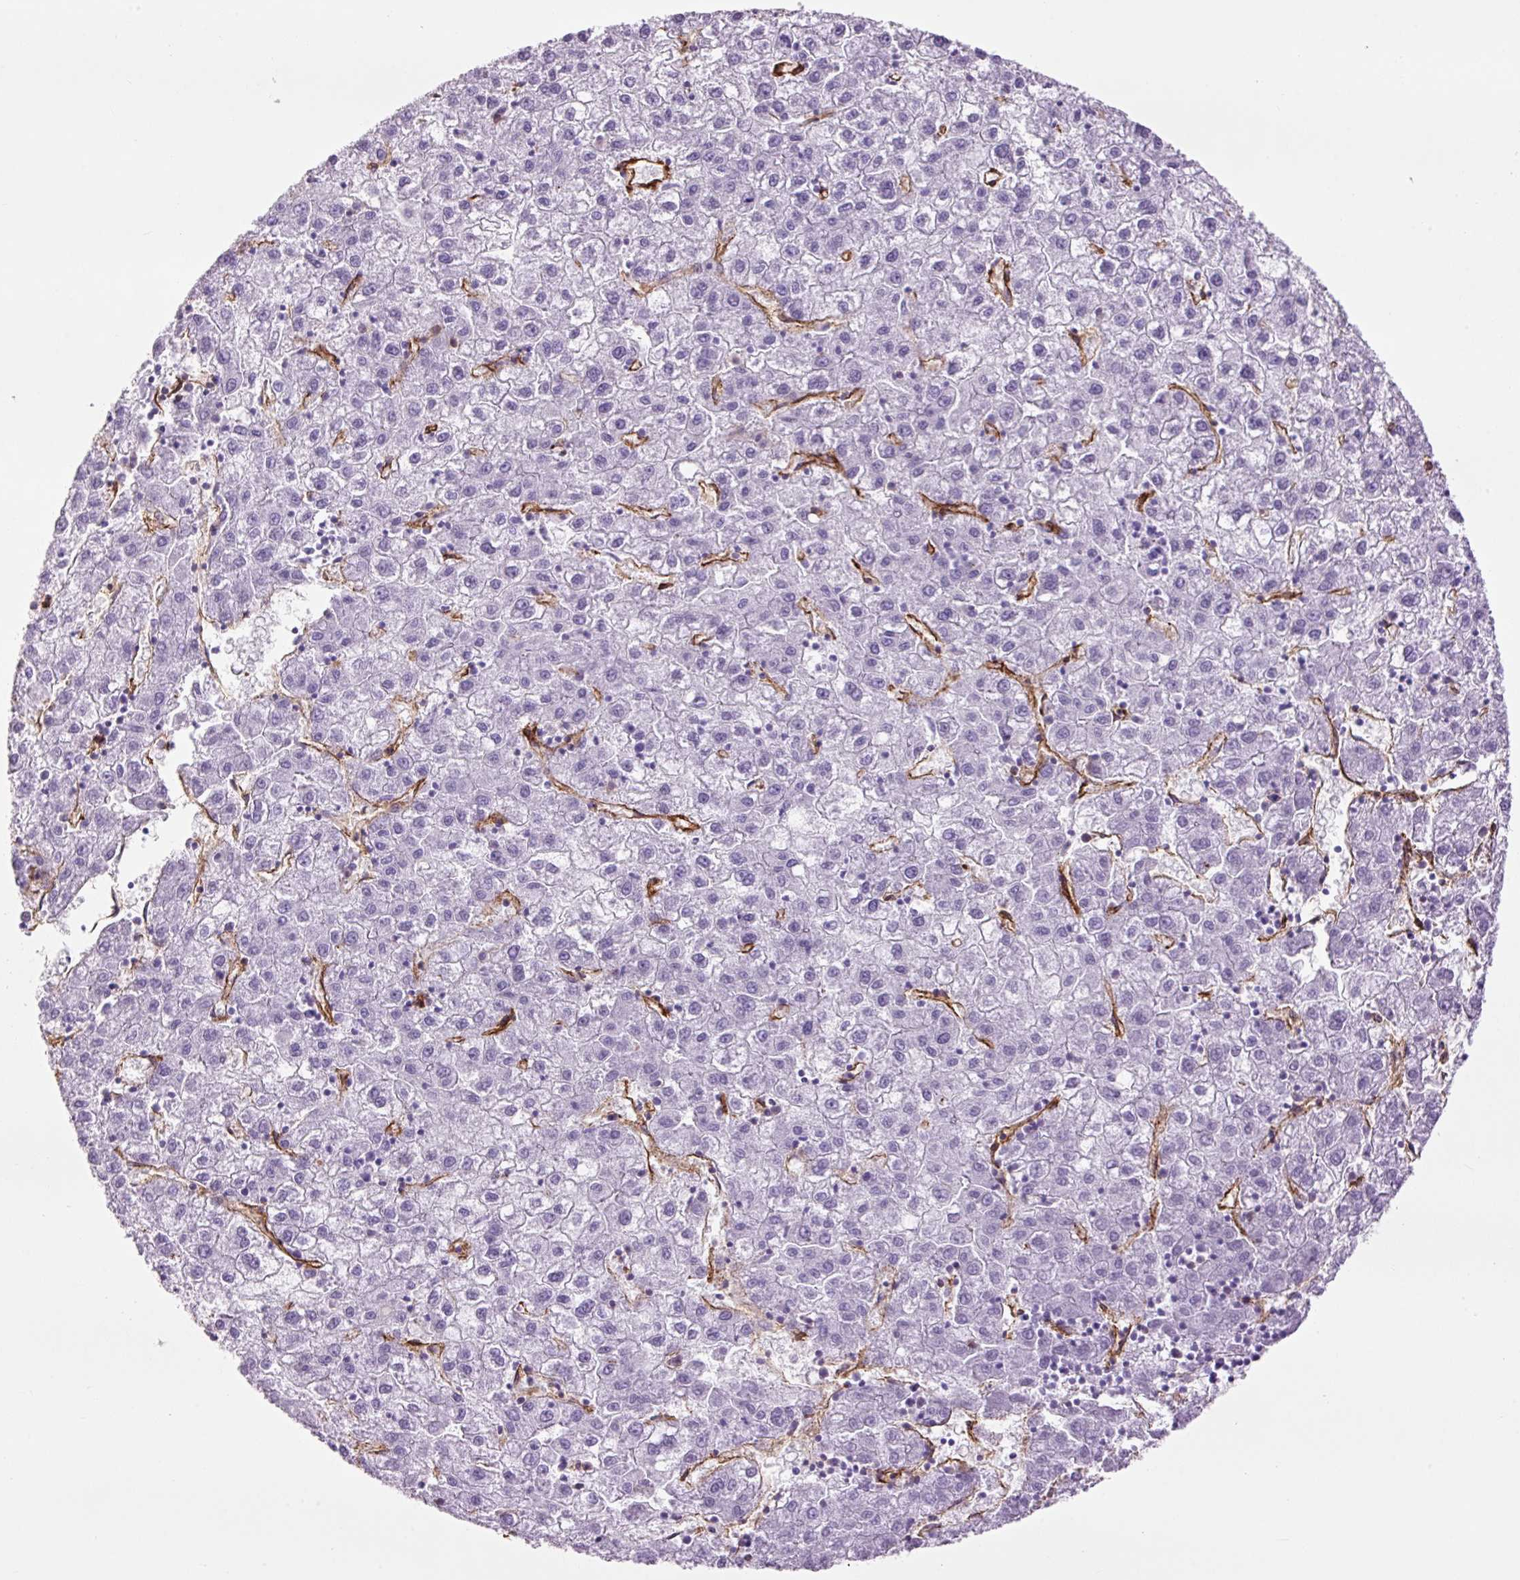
{"staining": {"intensity": "negative", "quantity": "none", "location": "none"}, "tissue": "liver cancer", "cell_type": "Tumor cells", "image_type": "cancer", "snomed": [{"axis": "morphology", "description": "Carcinoma, Hepatocellular, NOS"}, {"axis": "topography", "description": "Liver"}], "caption": "Liver hepatocellular carcinoma was stained to show a protein in brown. There is no significant positivity in tumor cells.", "gene": "CAV1", "patient": {"sex": "male", "age": 72}}